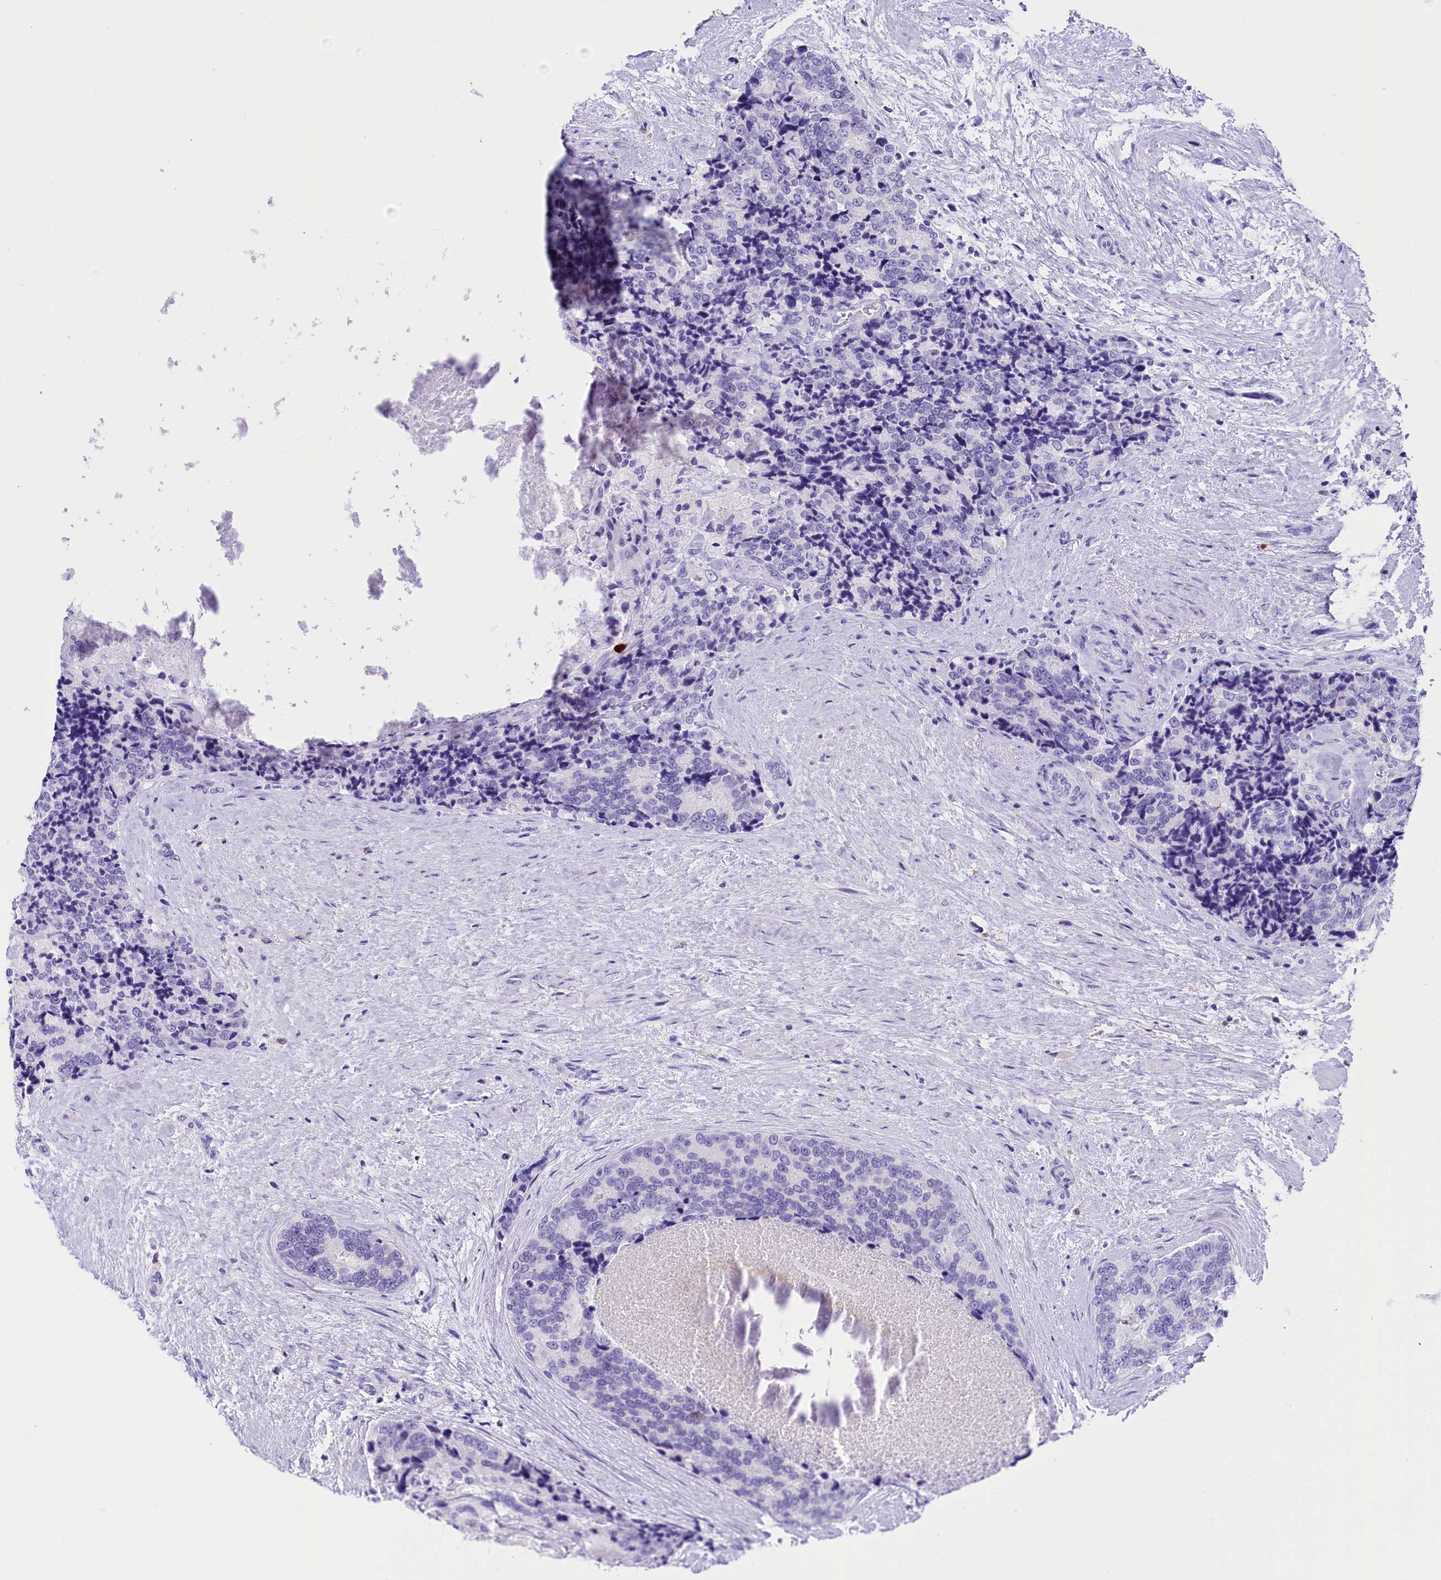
{"staining": {"intensity": "negative", "quantity": "none", "location": "none"}, "tissue": "prostate cancer", "cell_type": "Tumor cells", "image_type": "cancer", "snomed": [{"axis": "morphology", "description": "Adenocarcinoma, High grade"}, {"axis": "topography", "description": "Prostate"}], "caption": "IHC of human prostate adenocarcinoma (high-grade) exhibits no positivity in tumor cells.", "gene": "CLC", "patient": {"sex": "male", "age": 70}}